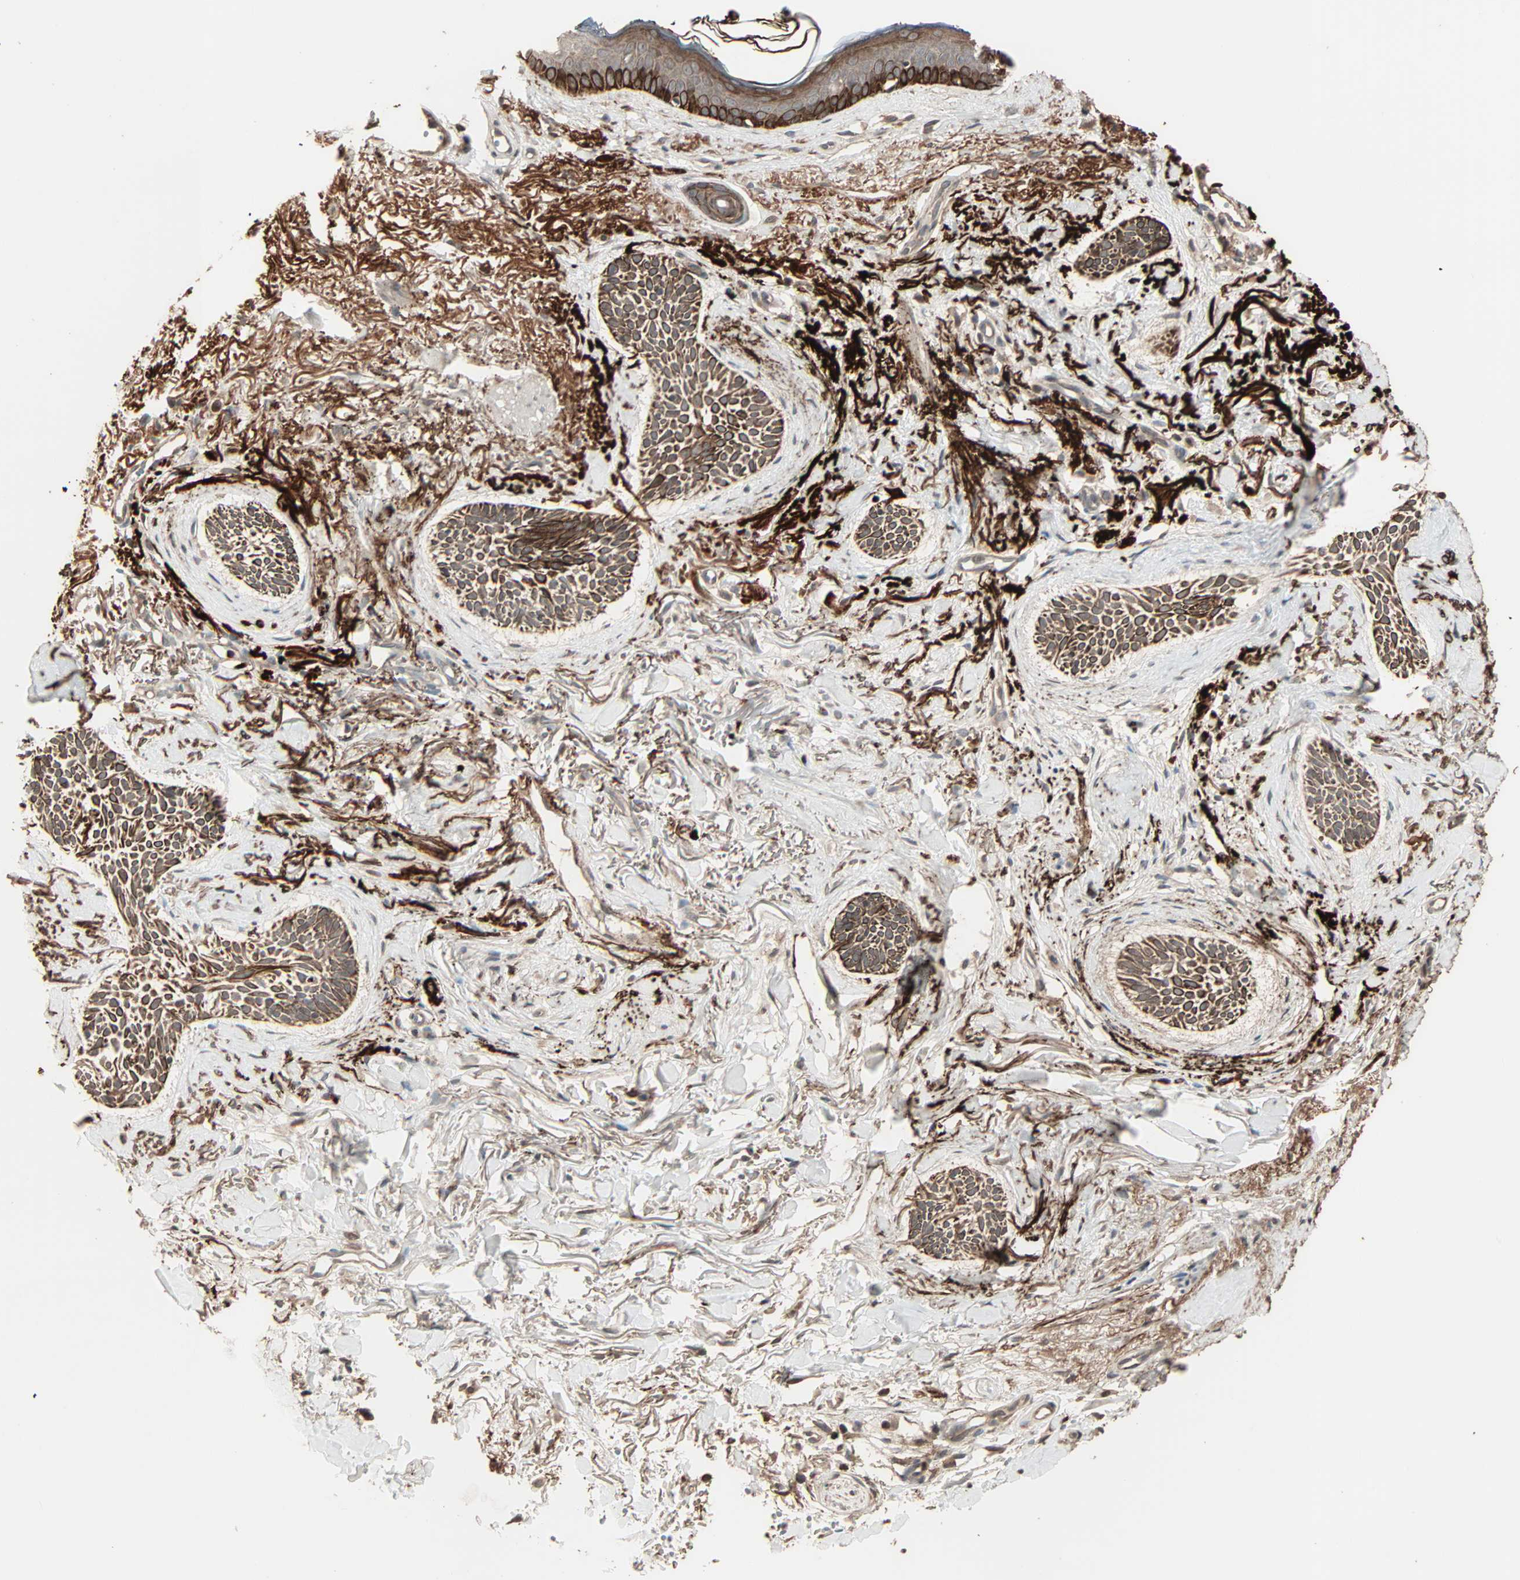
{"staining": {"intensity": "strong", "quantity": ">75%", "location": "cytoplasmic/membranous"}, "tissue": "skin cancer", "cell_type": "Tumor cells", "image_type": "cancer", "snomed": [{"axis": "morphology", "description": "Normal tissue, NOS"}, {"axis": "morphology", "description": "Basal cell carcinoma"}, {"axis": "topography", "description": "Skin"}], "caption": "Skin cancer (basal cell carcinoma) was stained to show a protein in brown. There is high levels of strong cytoplasmic/membranous staining in about >75% of tumor cells. (DAB IHC, brown staining for protein, blue staining for nuclei).", "gene": "CALCRL", "patient": {"sex": "female", "age": 84}}